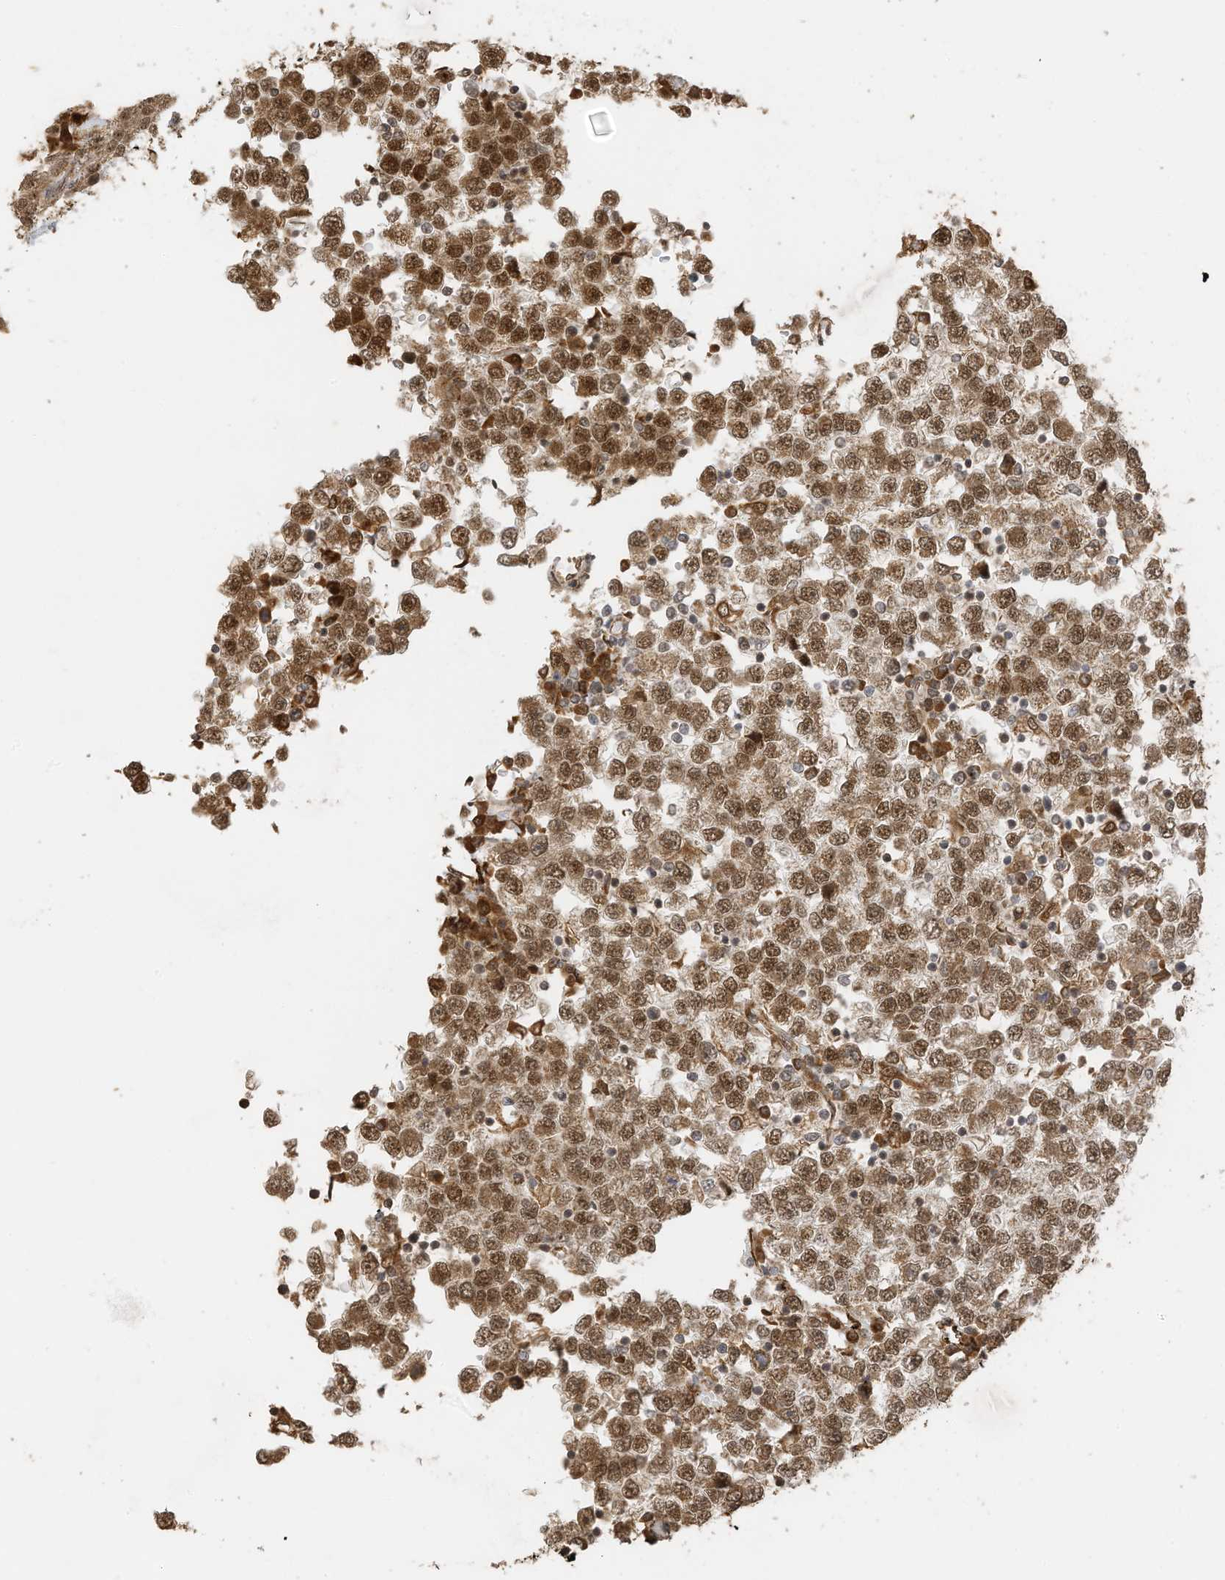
{"staining": {"intensity": "moderate", "quantity": ">75%", "location": "cytoplasmic/membranous,nuclear"}, "tissue": "testis cancer", "cell_type": "Tumor cells", "image_type": "cancer", "snomed": [{"axis": "morphology", "description": "Seminoma, NOS"}, {"axis": "topography", "description": "Testis"}], "caption": "Immunohistochemical staining of human testis cancer shows medium levels of moderate cytoplasmic/membranous and nuclear staining in about >75% of tumor cells.", "gene": "ERLEC1", "patient": {"sex": "male", "age": 65}}